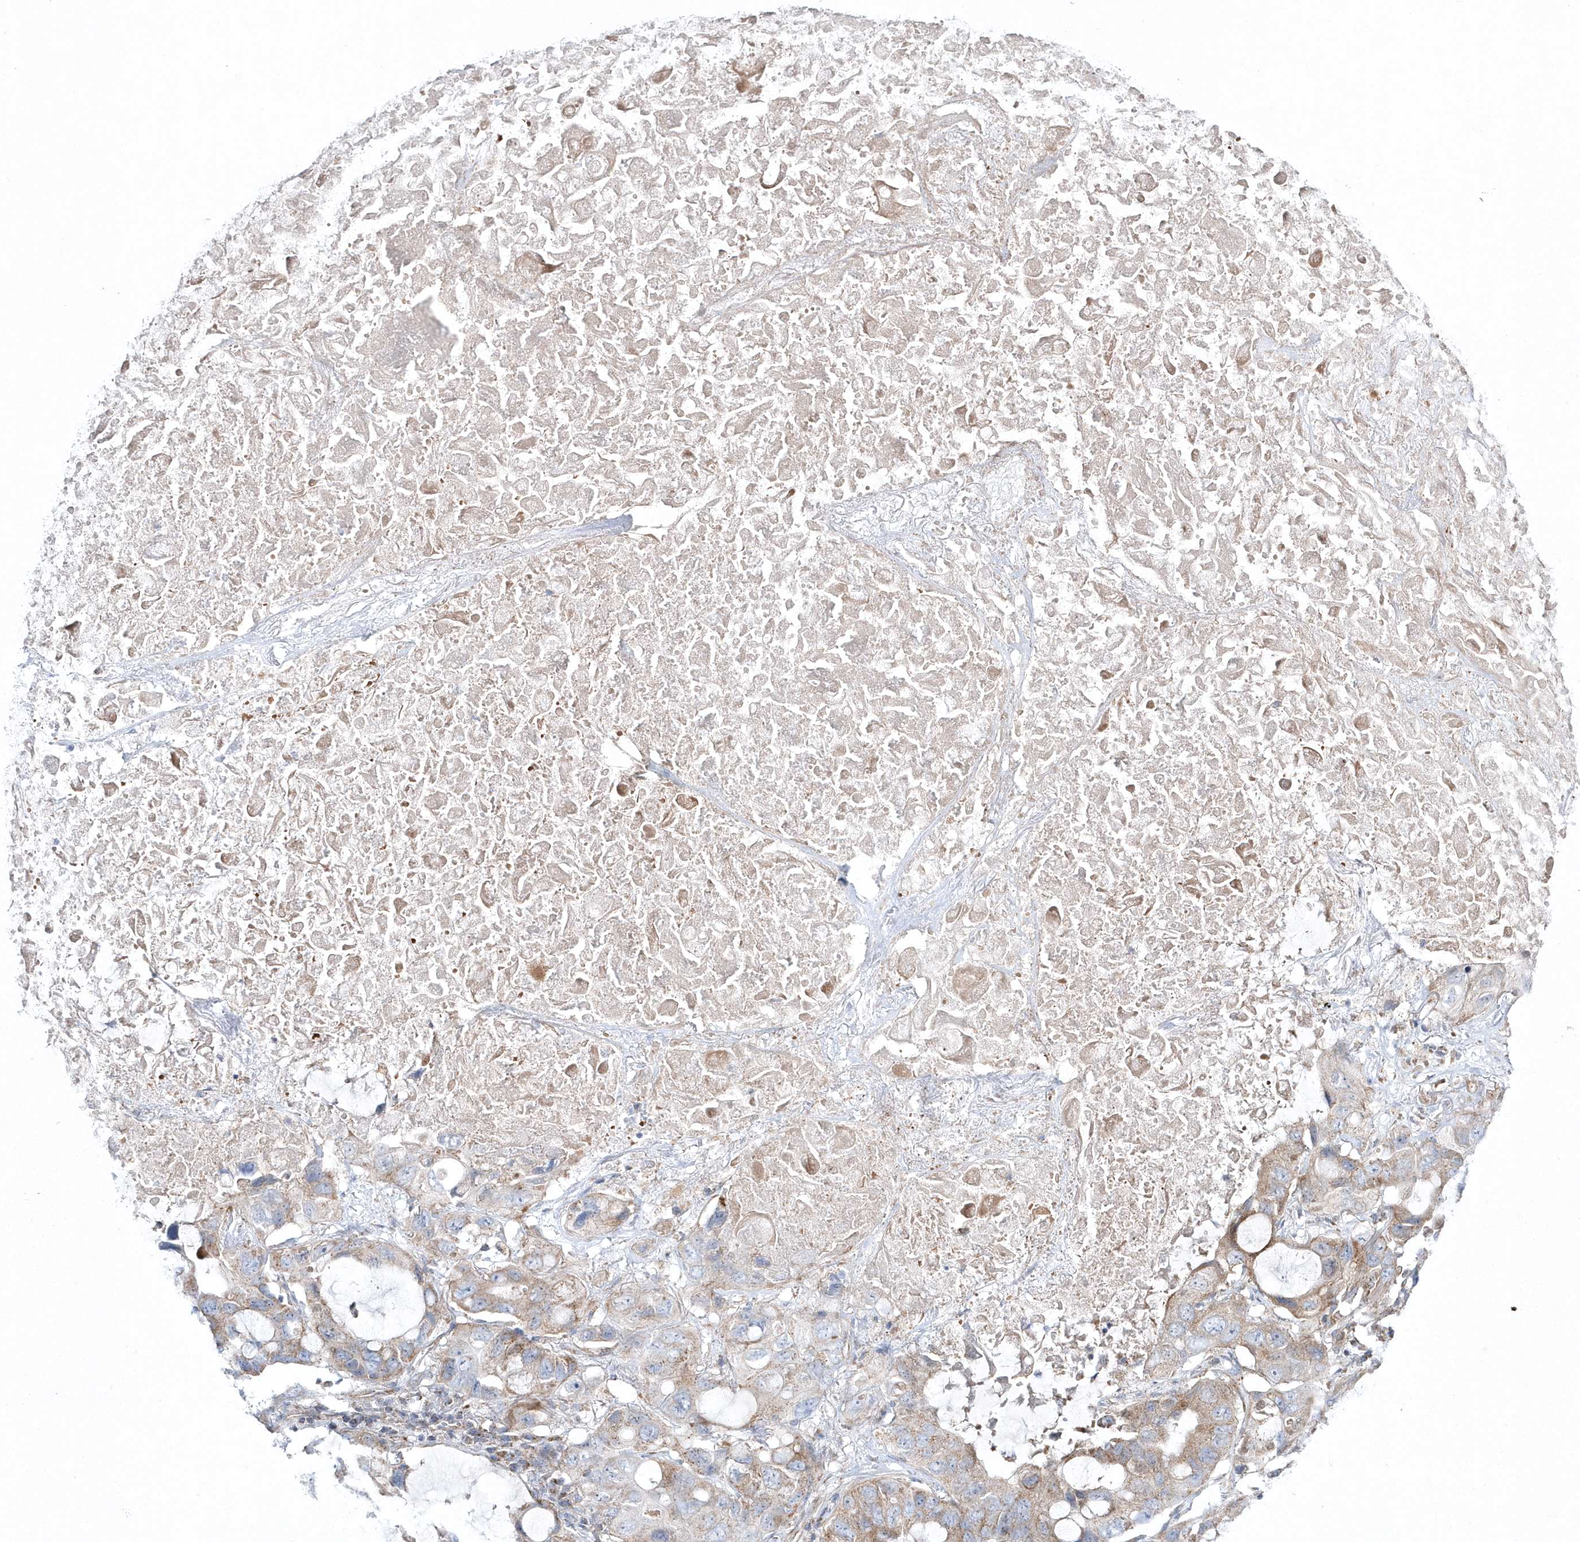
{"staining": {"intensity": "moderate", "quantity": "25%-75%", "location": "cytoplasmic/membranous"}, "tissue": "lung cancer", "cell_type": "Tumor cells", "image_type": "cancer", "snomed": [{"axis": "morphology", "description": "Squamous cell carcinoma, NOS"}, {"axis": "topography", "description": "Lung"}], "caption": "This micrograph demonstrates immunohistochemistry staining of human squamous cell carcinoma (lung), with medium moderate cytoplasmic/membranous expression in approximately 25%-75% of tumor cells.", "gene": "OPA1", "patient": {"sex": "female", "age": 73}}